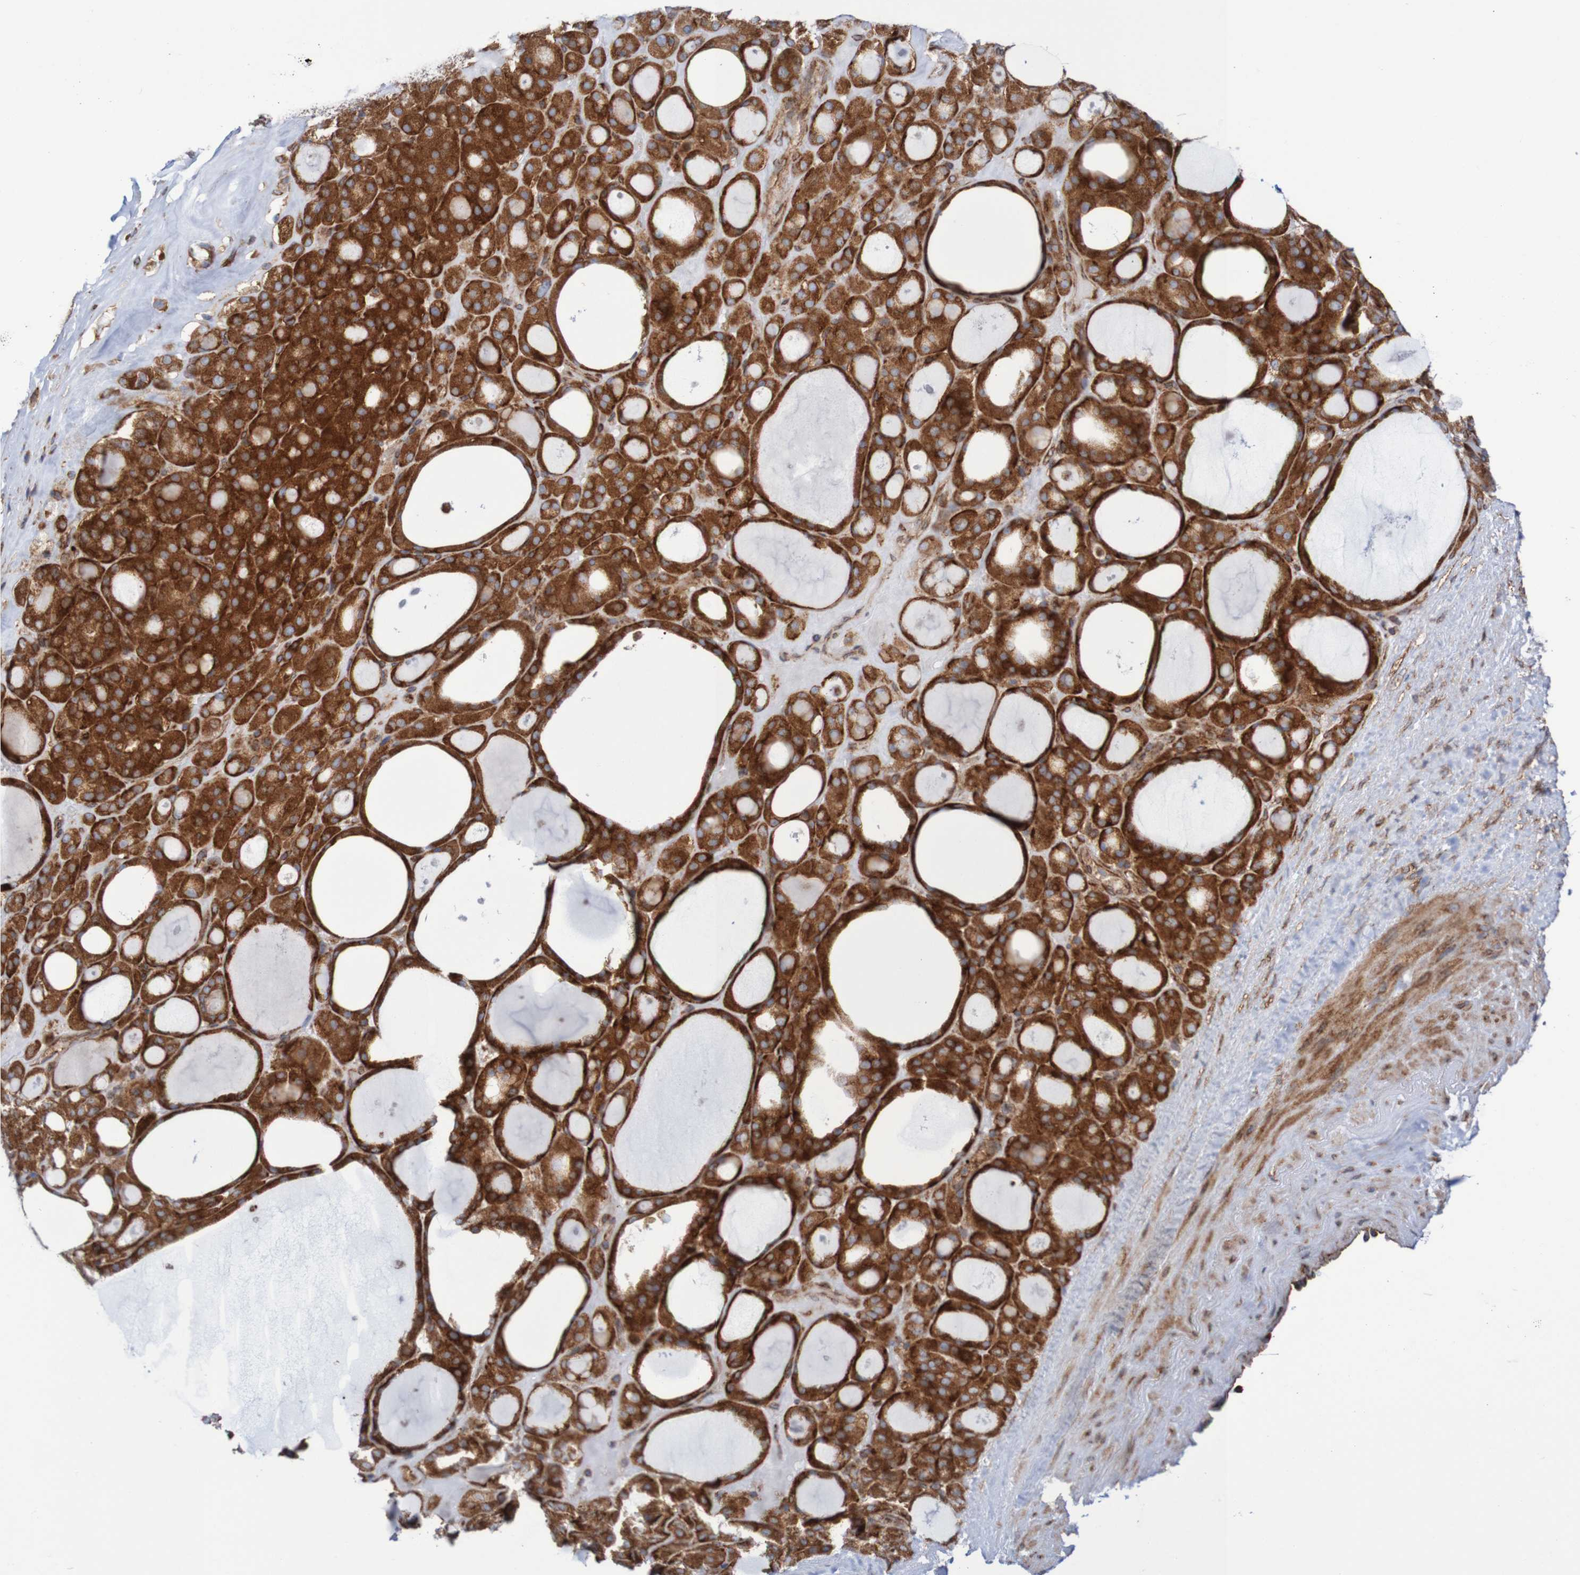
{"staining": {"intensity": "strong", "quantity": ">75%", "location": "cytoplasmic/membranous"}, "tissue": "thyroid gland", "cell_type": "Glandular cells", "image_type": "normal", "snomed": [{"axis": "morphology", "description": "Normal tissue, NOS"}, {"axis": "morphology", "description": "Carcinoma, NOS"}, {"axis": "topography", "description": "Thyroid gland"}], "caption": "Immunohistochemistry (IHC) staining of unremarkable thyroid gland, which shows high levels of strong cytoplasmic/membranous positivity in approximately >75% of glandular cells indicating strong cytoplasmic/membranous protein expression. The staining was performed using DAB (brown) for protein detection and nuclei were counterstained in hematoxylin (blue).", "gene": "FXR2", "patient": {"sex": "female", "age": 86}}